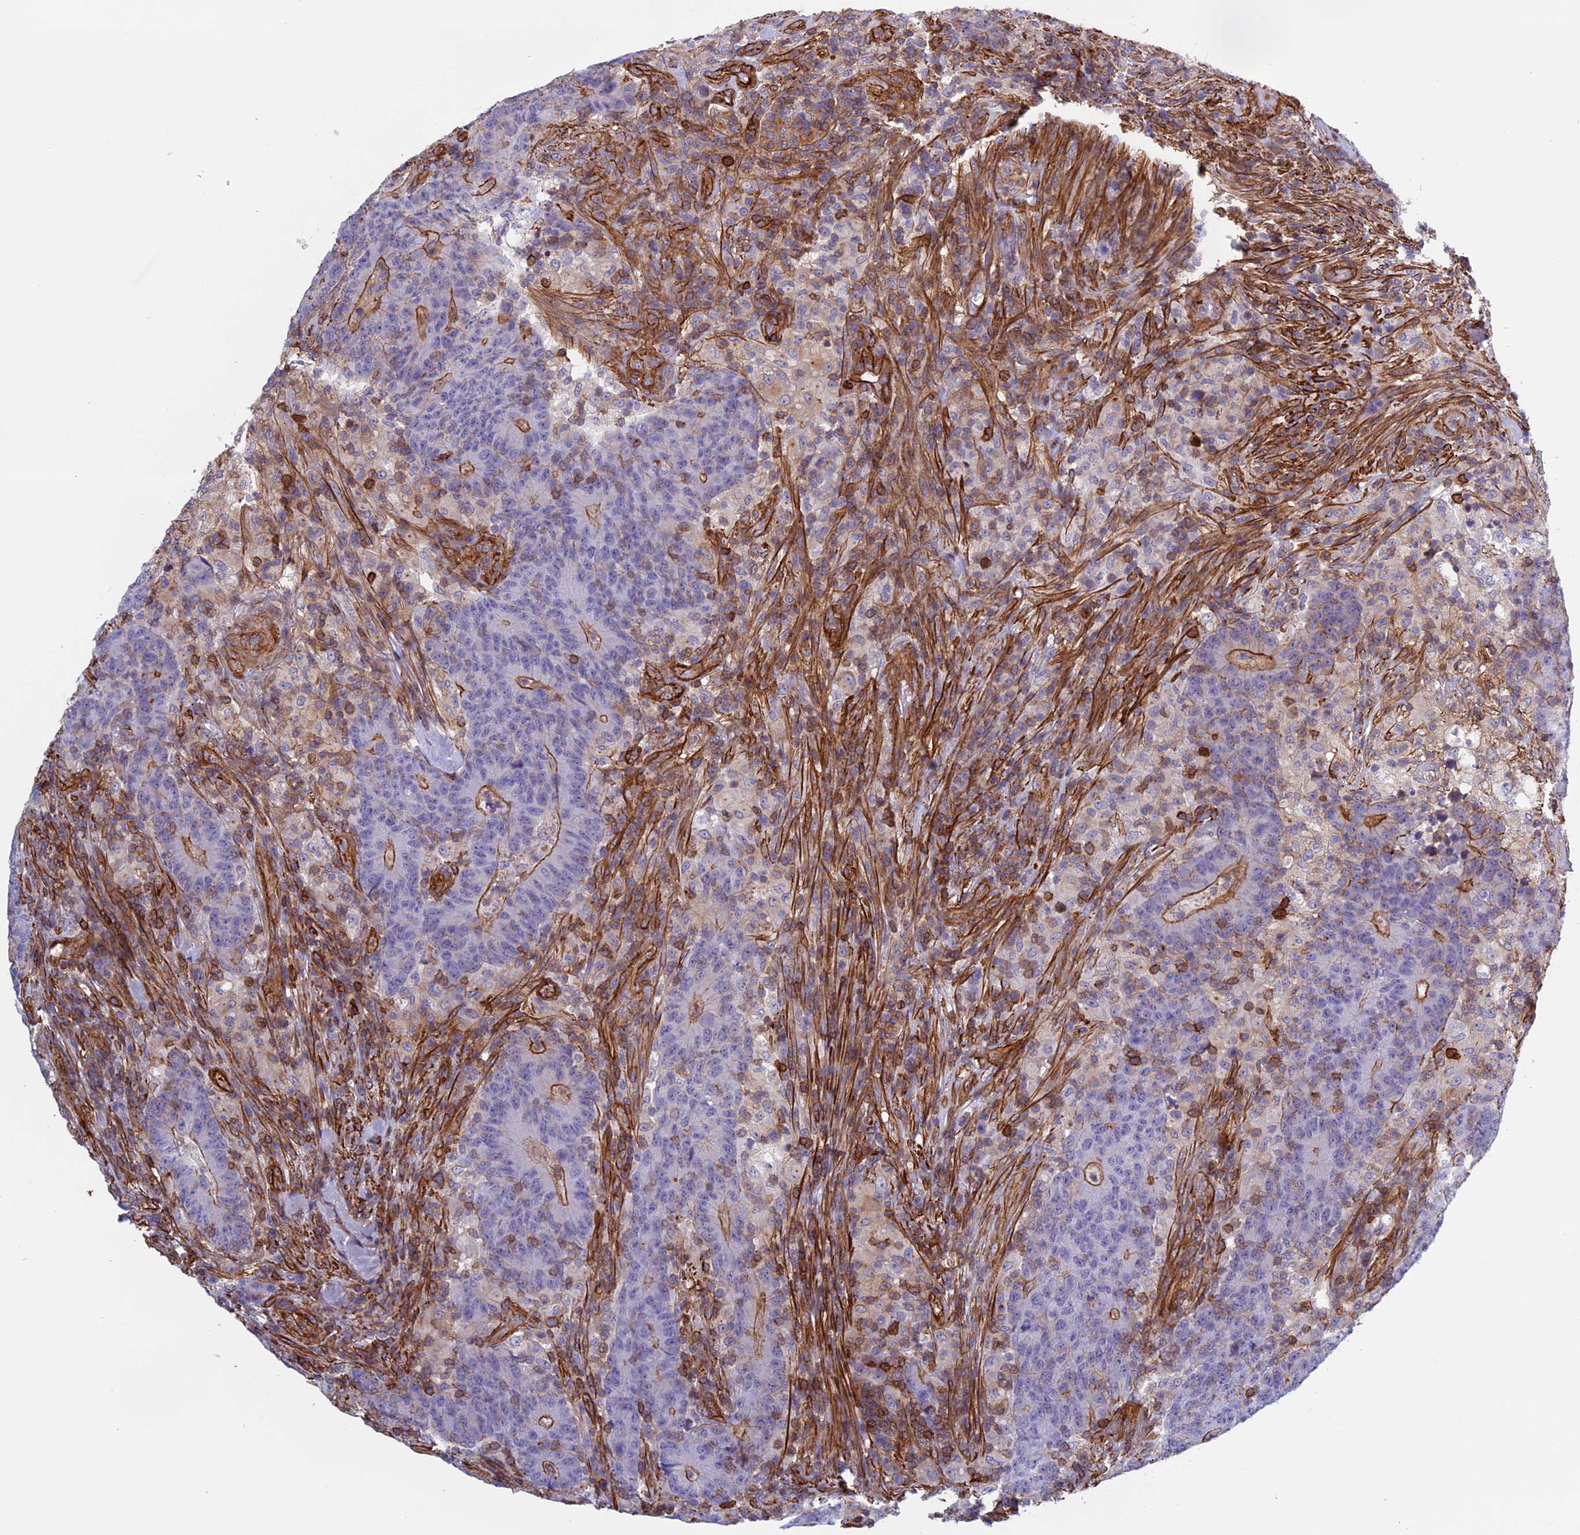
{"staining": {"intensity": "moderate", "quantity": "25%-75%", "location": "cytoplasmic/membranous"}, "tissue": "colorectal cancer", "cell_type": "Tumor cells", "image_type": "cancer", "snomed": [{"axis": "morphology", "description": "Adenocarcinoma, NOS"}, {"axis": "topography", "description": "Colon"}], "caption": "Protein staining demonstrates moderate cytoplasmic/membranous positivity in about 25%-75% of tumor cells in colorectal cancer (adenocarcinoma). (brown staining indicates protein expression, while blue staining denotes nuclei).", "gene": "ANGPTL2", "patient": {"sex": "female", "age": 75}}